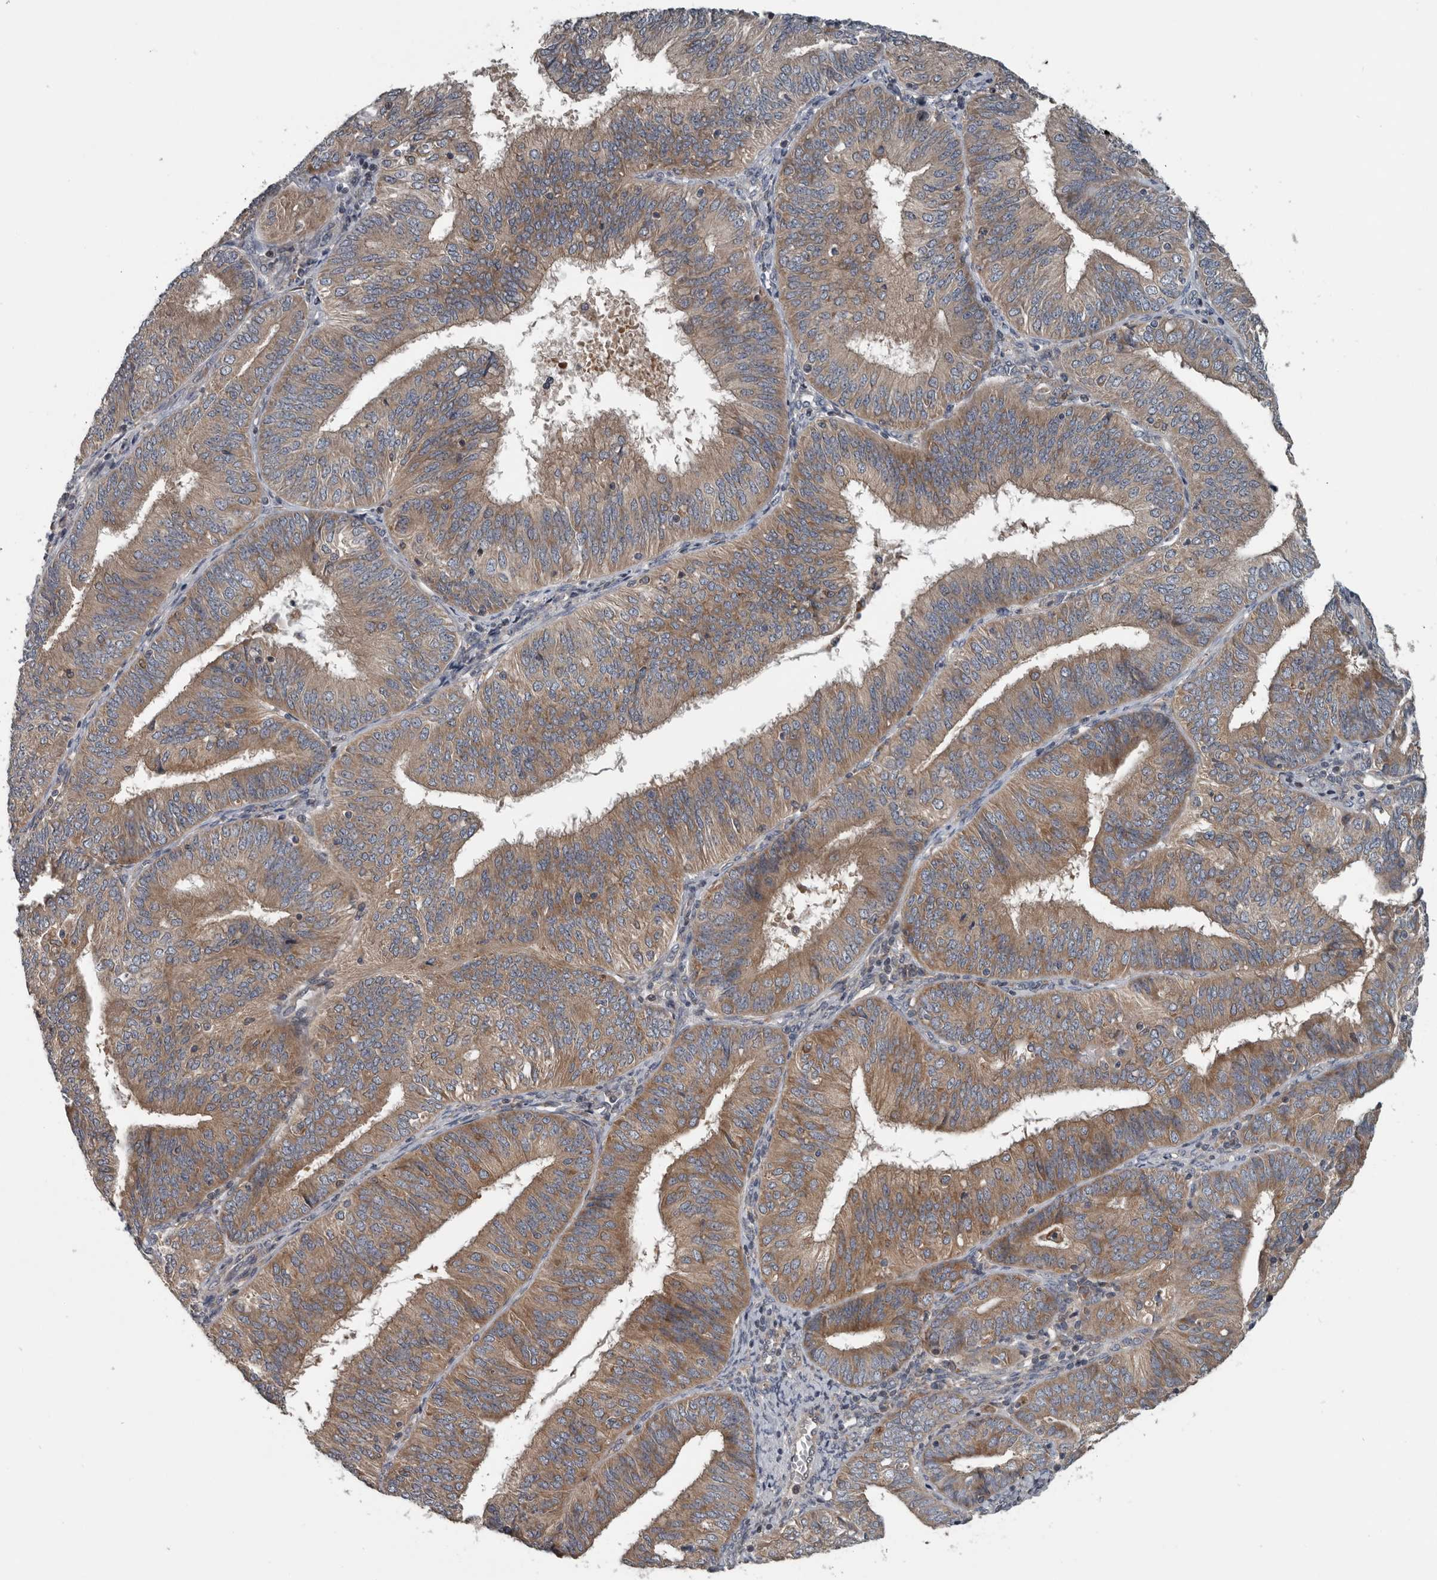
{"staining": {"intensity": "moderate", "quantity": ">75%", "location": "cytoplasmic/membranous"}, "tissue": "endometrial cancer", "cell_type": "Tumor cells", "image_type": "cancer", "snomed": [{"axis": "morphology", "description": "Adenocarcinoma, NOS"}, {"axis": "topography", "description": "Endometrium"}], "caption": "This photomicrograph shows endometrial cancer (adenocarcinoma) stained with IHC to label a protein in brown. The cytoplasmic/membranous of tumor cells show moderate positivity for the protein. Nuclei are counter-stained blue.", "gene": "TMEM199", "patient": {"sex": "female", "age": 58}}